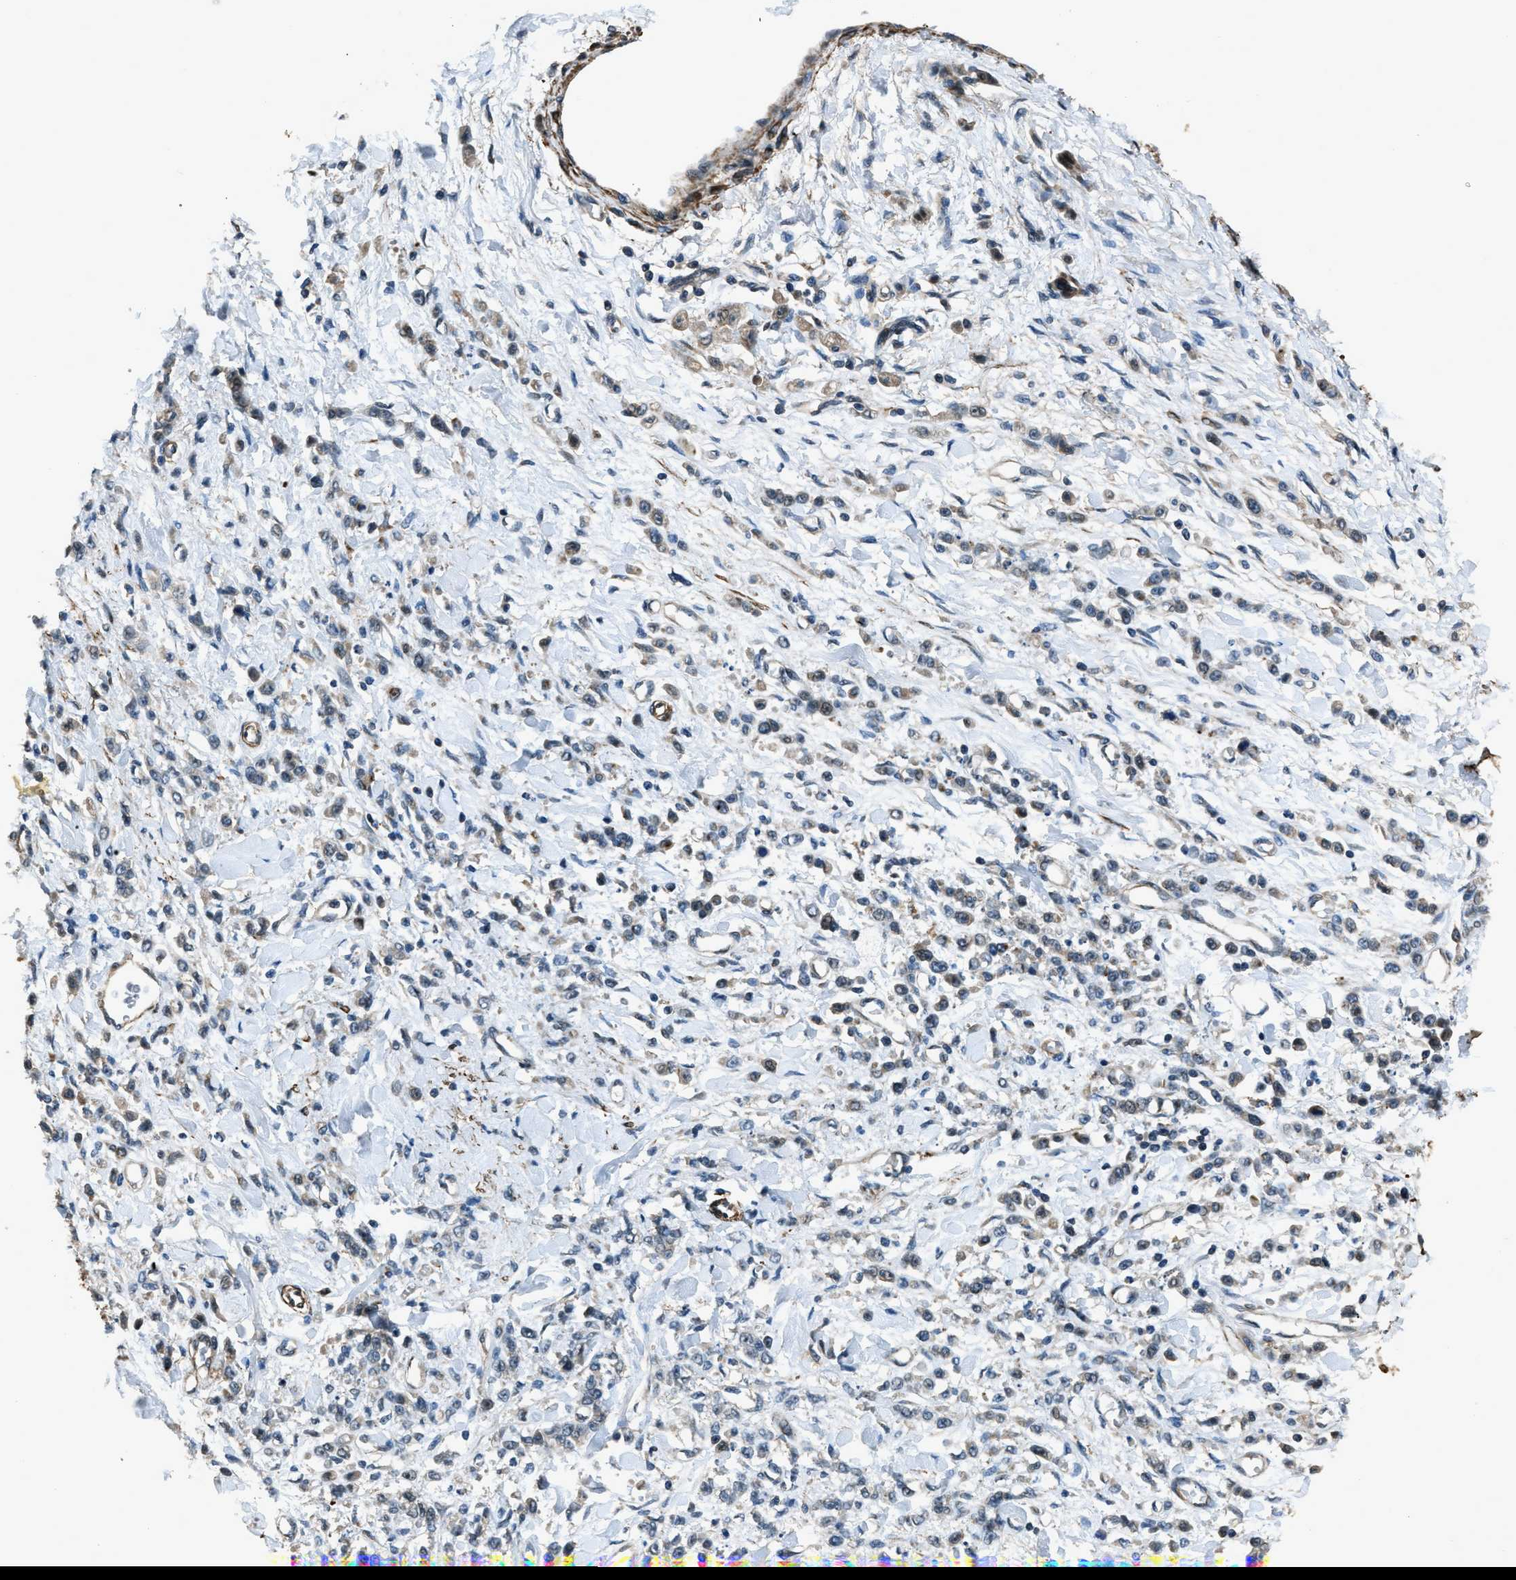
{"staining": {"intensity": "weak", "quantity": "<25%", "location": "cytoplasmic/membranous"}, "tissue": "stomach cancer", "cell_type": "Tumor cells", "image_type": "cancer", "snomed": [{"axis": "morphology", "description": "Normal tissue, NOS"}, {"axis": "morphology", "description": "Adenocarcinoma, NOS"}, {"axis": "topography", "description": "Stomach"}], "caption": "Stomach adenocarcinoma stained for a protein using immunohistochemistry (IHC) shows no positivity tumor cells.", "gene": "NUDCD3", "patient": {"sex": "male", "age": 82}}